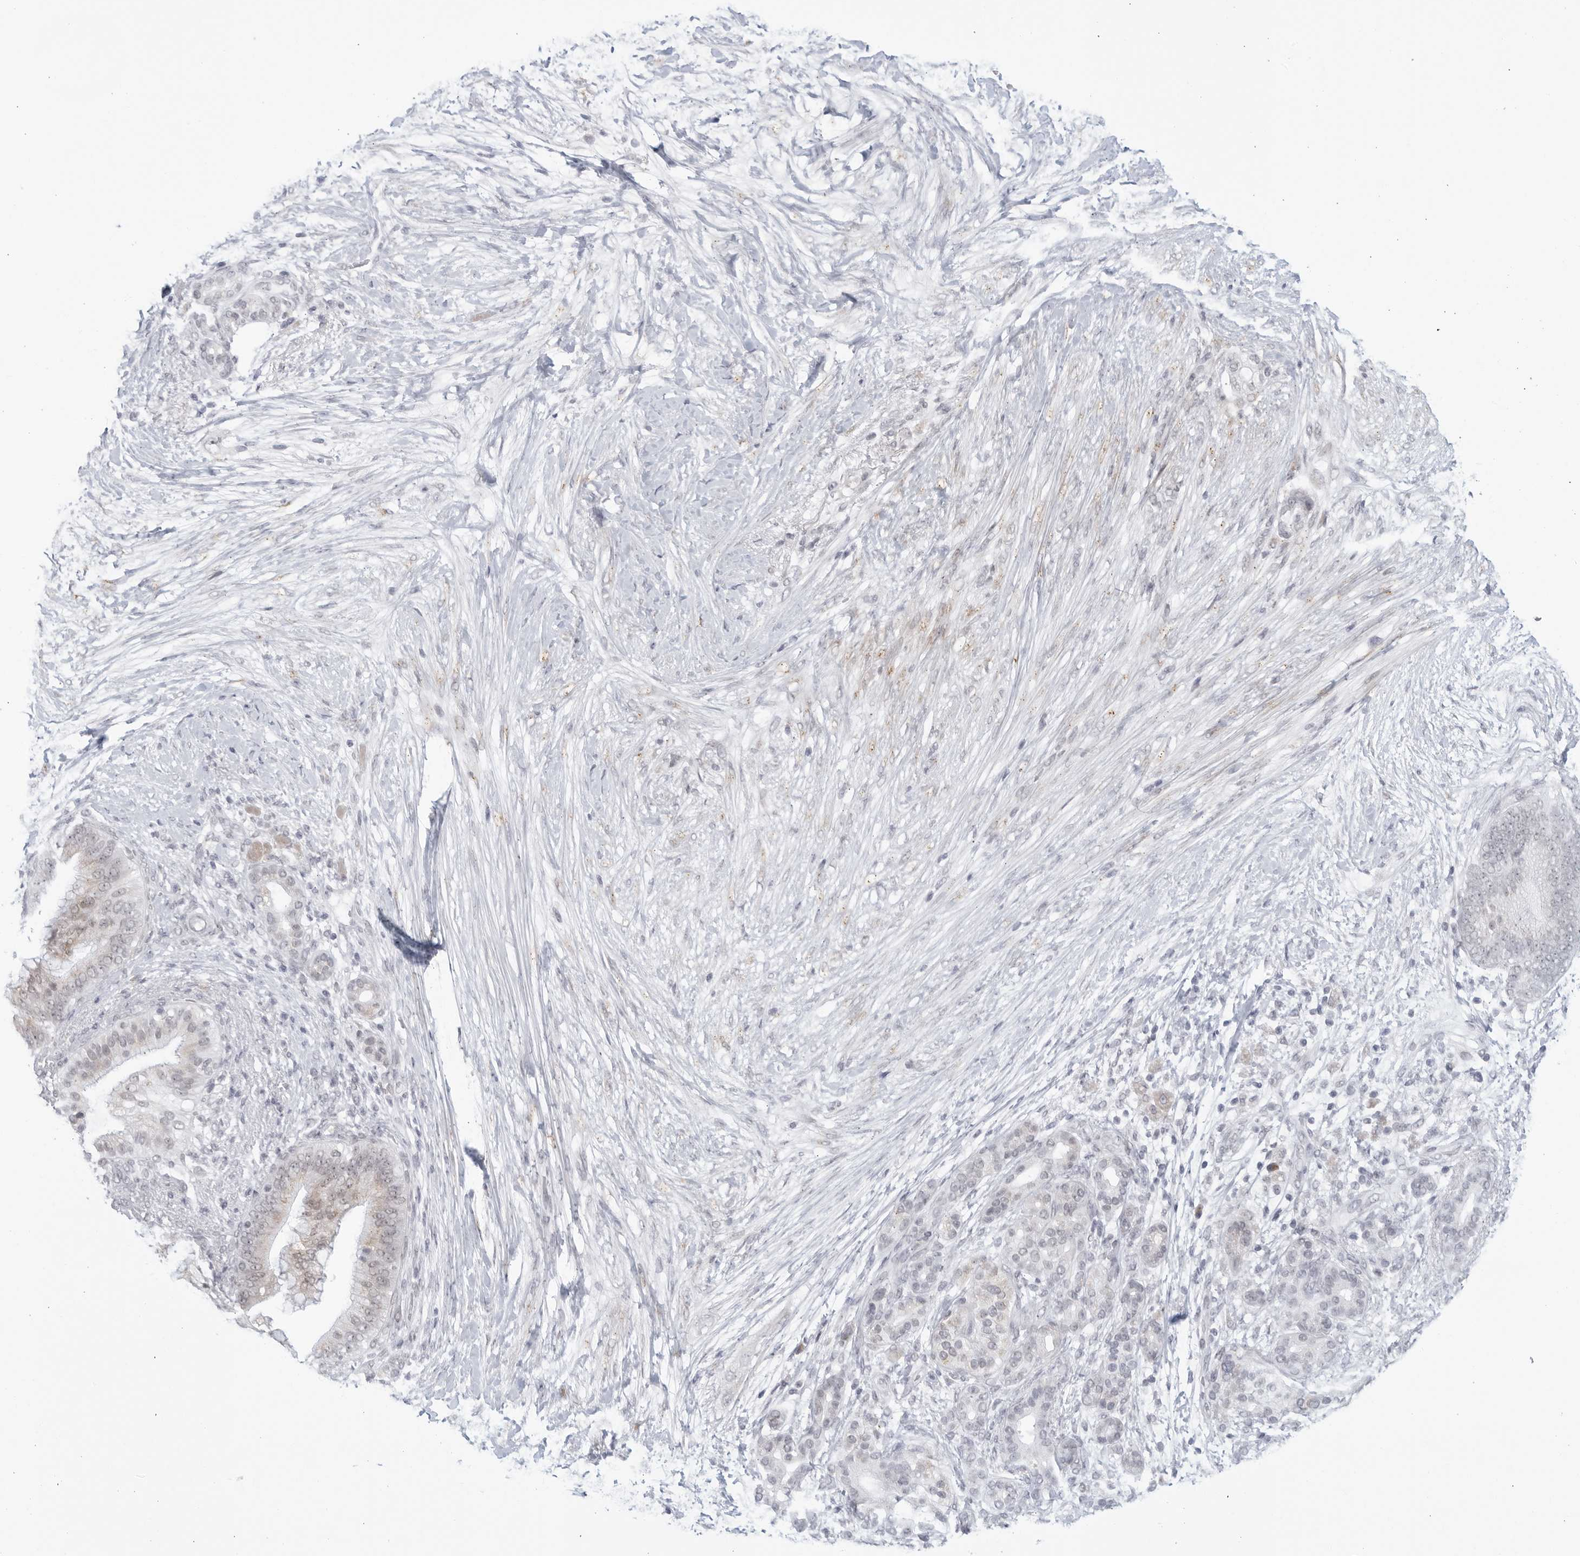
{"staining": {"intensity": "negative", "quantity": "none", "location": "none"}, "tissue": "pancreatic cancer", "cell_type": "Tumor cells", "image_type": "cancer", "snomed": [{"axis": "morphology", "description": "Adenocarcinoma, NOS"}, {"axis": "topography", "description": "Pancreas"}], "caption": "Pancreatic adenocarcinoma stained for a protein using immunohistochemistry (IHC) displays no expression tumor cells.", "gene": "WDTC1", "patient": {"sex": "male", "age": 53}}